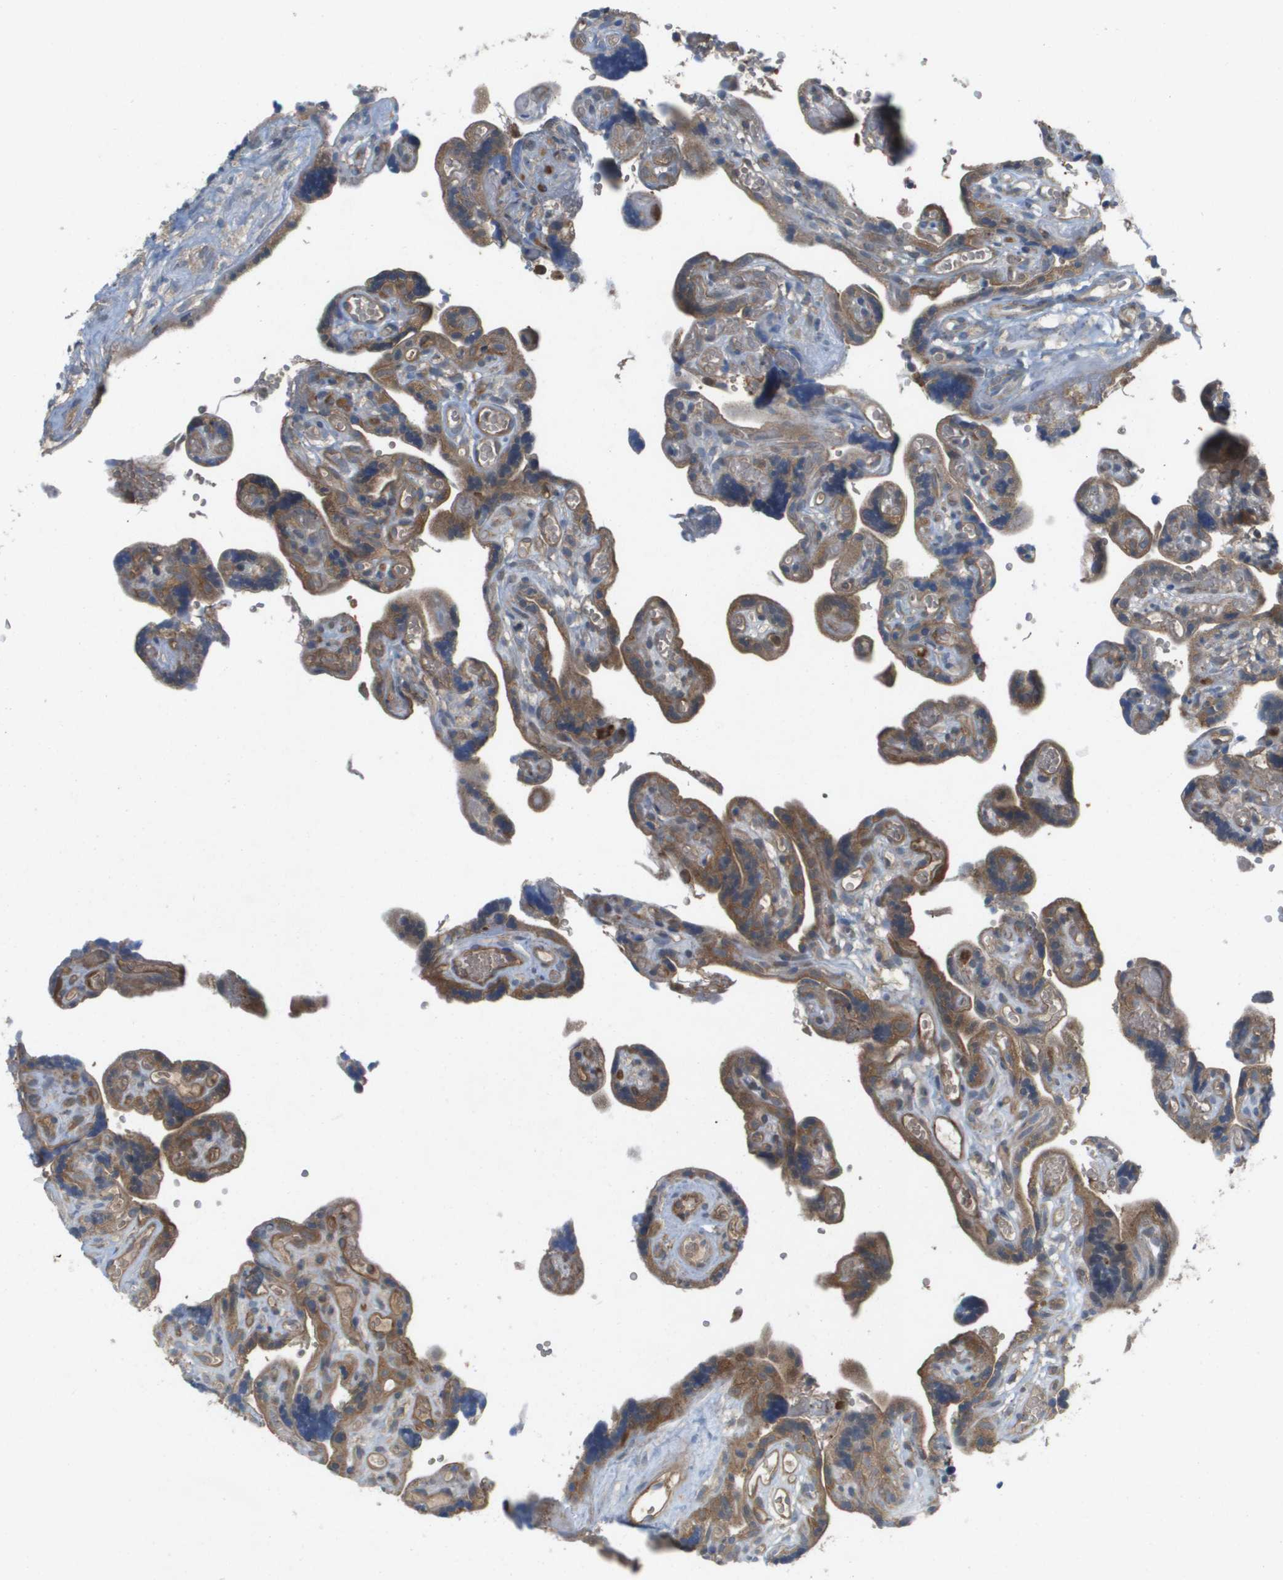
{"staining": {"intensity": "moderate", "quantity": ">75%", "location": "cytoplasmic/membranous"}, "tissue": "placenta", "cell_type": "Decidual cells", "image_type": "normal", "snomed": [{"axis": "morphology", "description": "Normal tissue, NOS"}, {"axis": "topography", "description": "Placenta"}], "caption": "High-power microscopy captured an immunohistochemistry image of unremarkable placenta, revealing moderate cytoplasmic/membranous staining in about >75% of decidual cells.", "gene": "PALD1", "patient": {"sex": "female", "age": 30}}